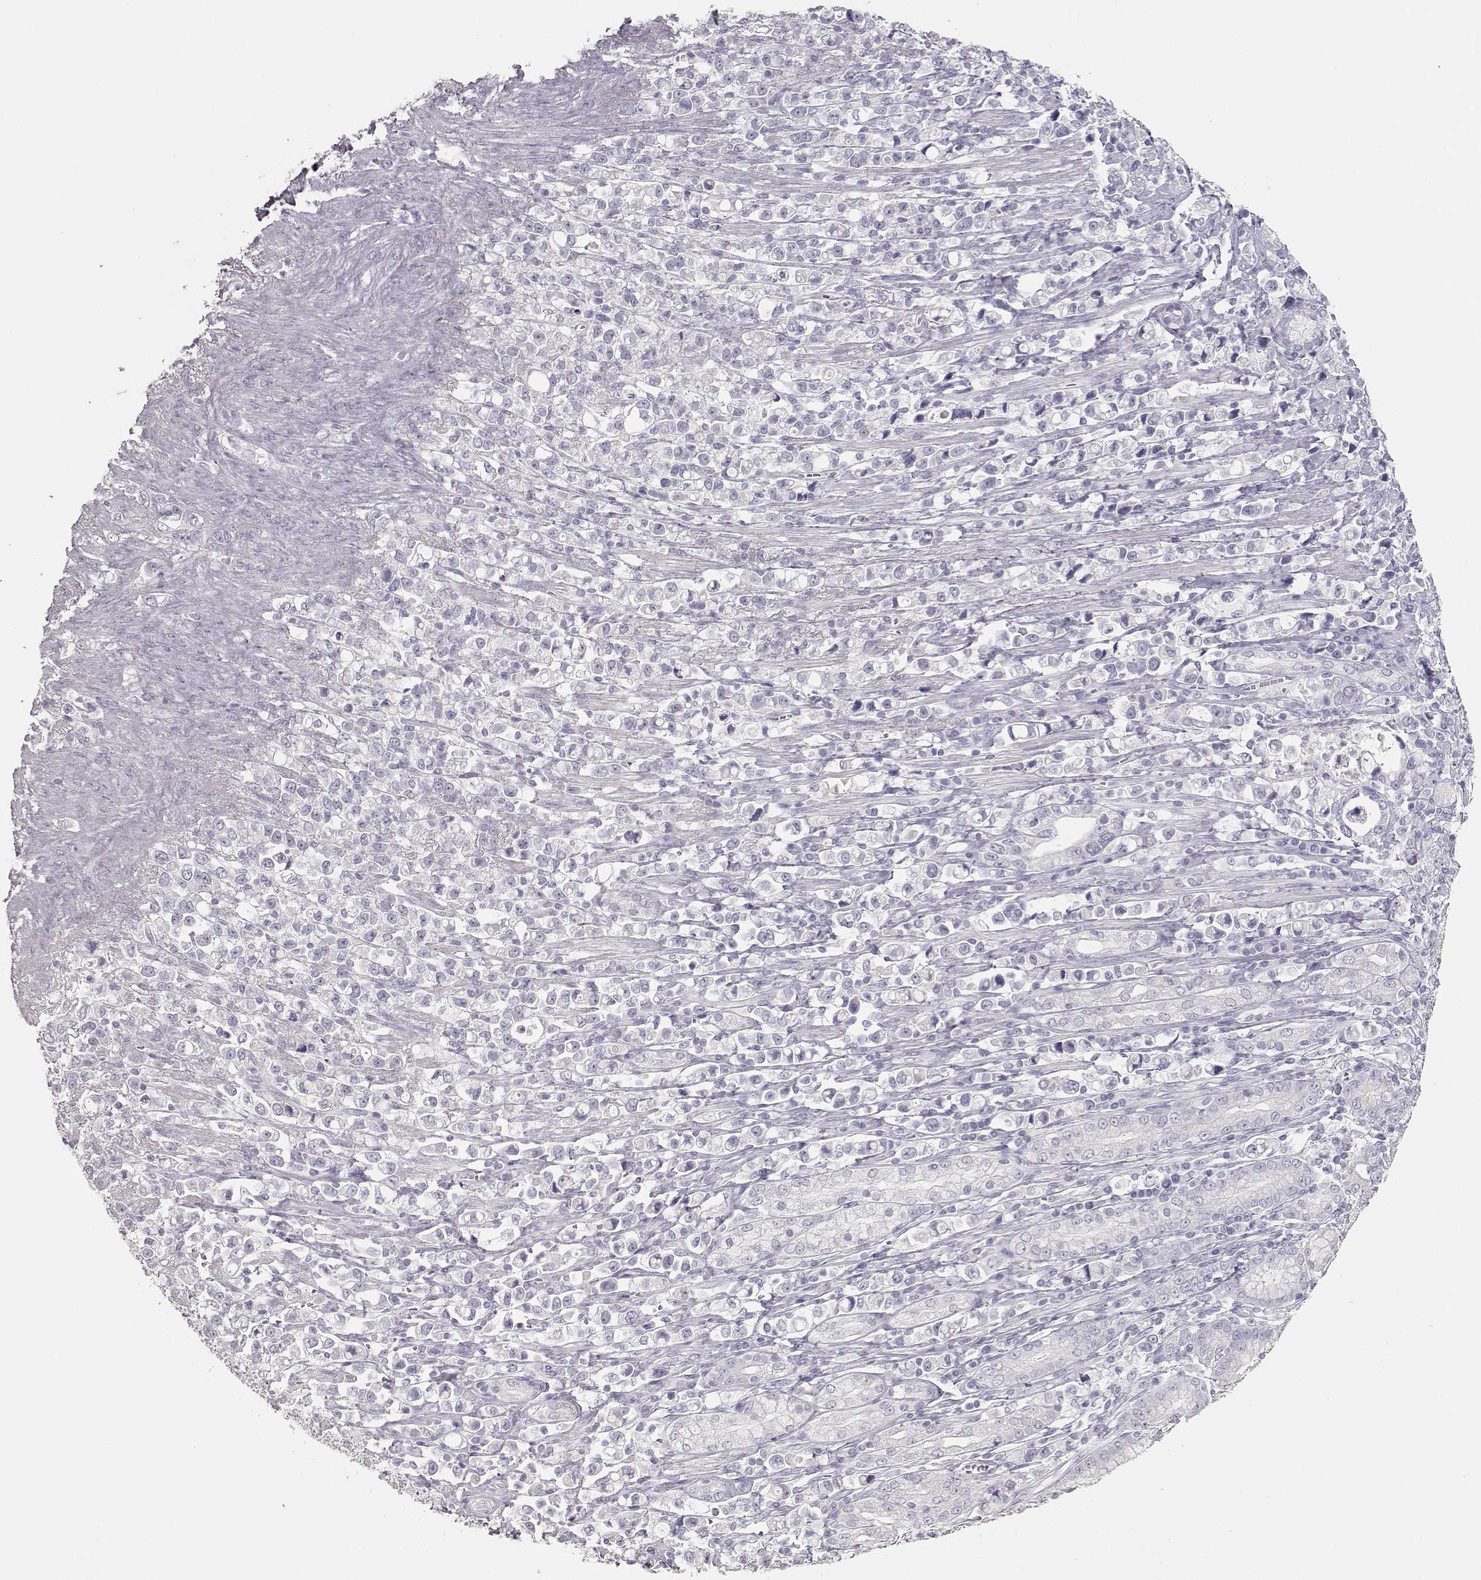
{"staining": {"intensity": "negative", "quantity": "none", "location": "none"}, "tissue": "stomach cancer", "cell_type": "Tumor cells", "image_type": "cancer", "snomed": [{"axis": "morphology", "description": "Adenocarcinoma, NOS"}, {"axis": "topography", "description": "Stomach"}], "caption": "This is an immunohistochemistry (IHC) histopathology image of human stomach adenocarcinoma. There is no expression in tumor cells.", "gene": "TKTL1", "patient": {"sex": "male", "age": 63}}